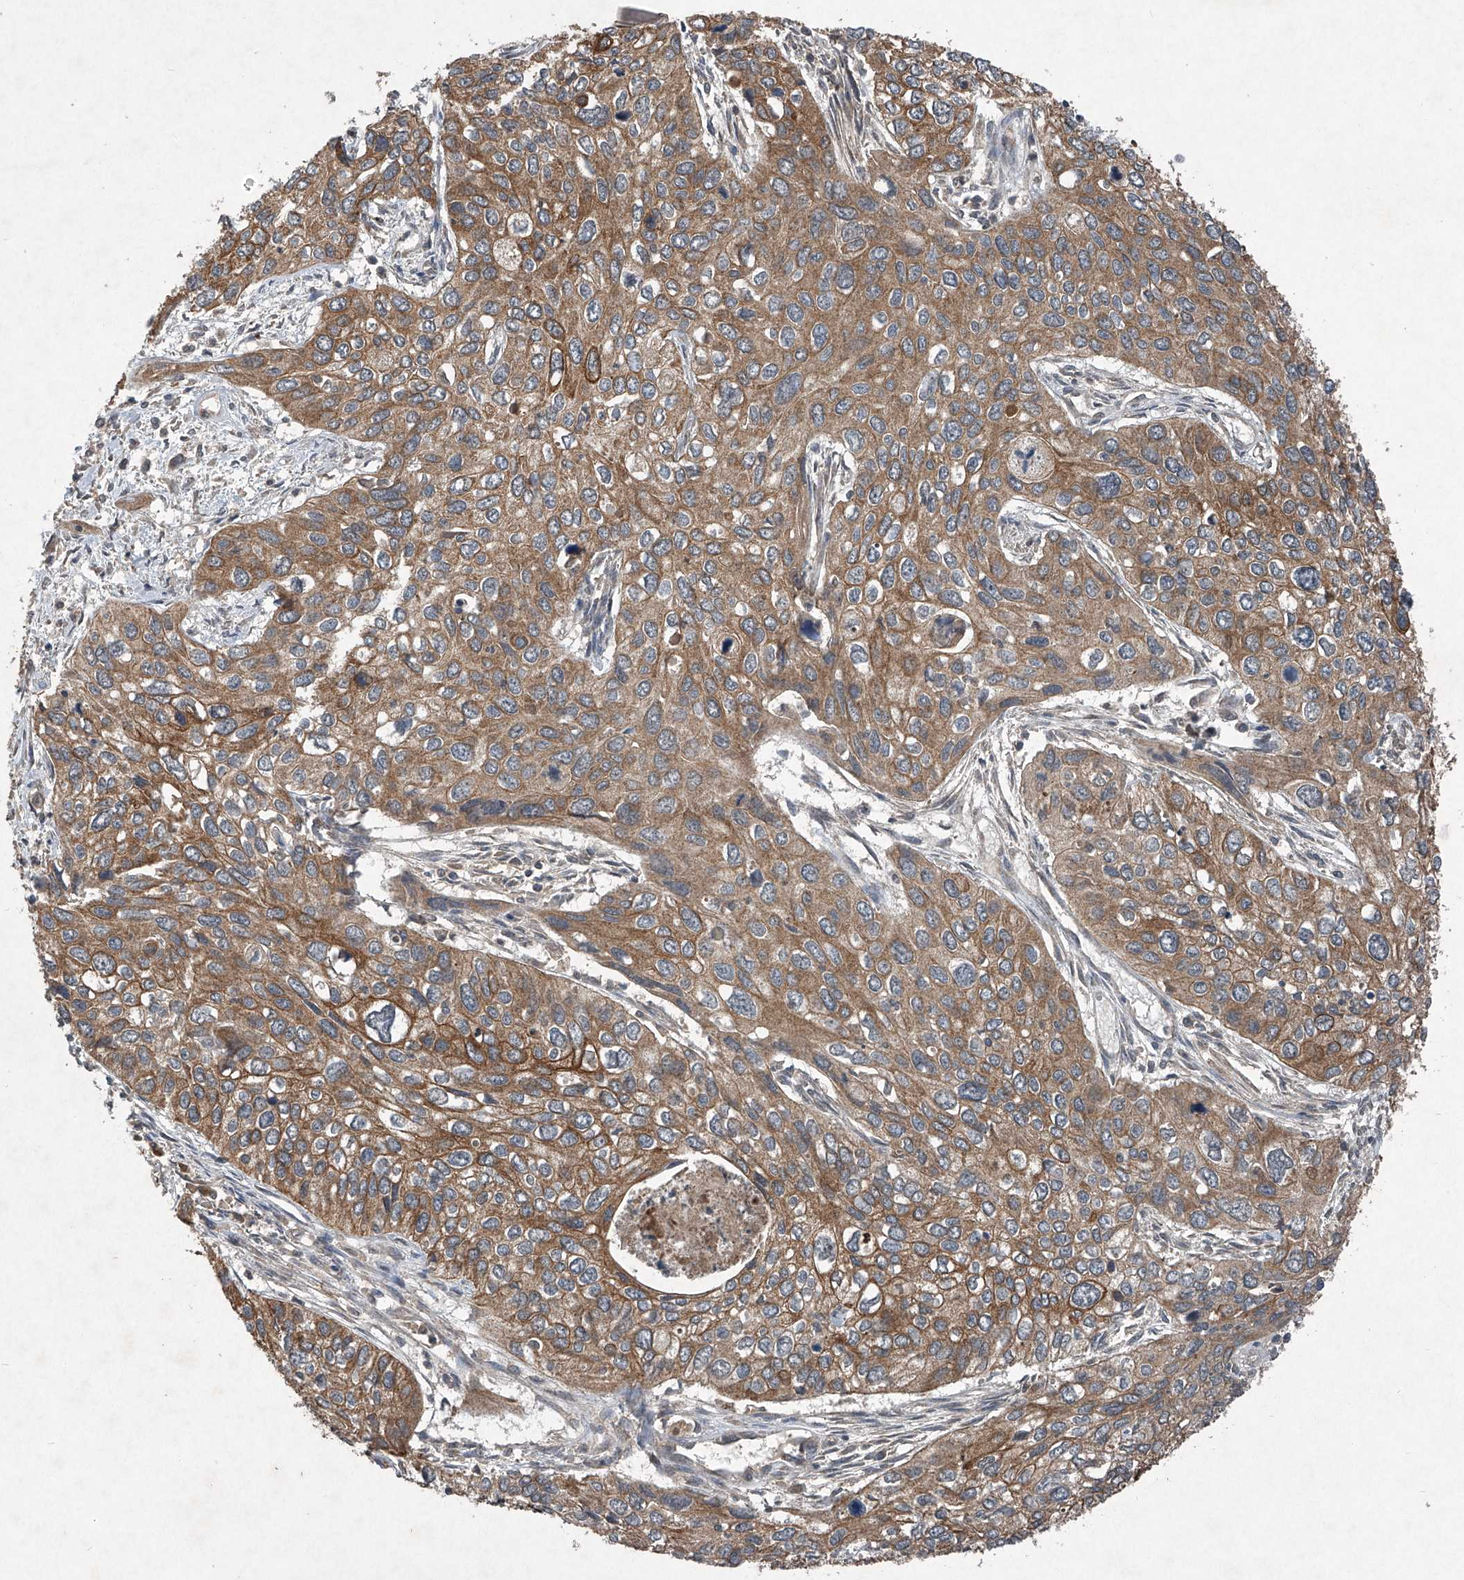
{"staining": {"intensity": "moderate", "quantity": ">75%", "location": "cytoplasmic/membranous"}, "tissue": "cervical cancer", "cell_type": "Tumor cells", "image_type": "cancer", "snomed": [{"axis": "morphology", "description": "Squamous cell carcinoma, NOS"}, {"axis": "topography", "description": "Cervix"}], "caption": "A micrograph showing moderate cytoplasmic/membranous positivity in about >75% of tumor cells in cervical squamous cell carcinoma, as visualized by brown immunohistochemical staining.", "gene": "SUMF2", "patient": {"sex": "female", "age": 55}}